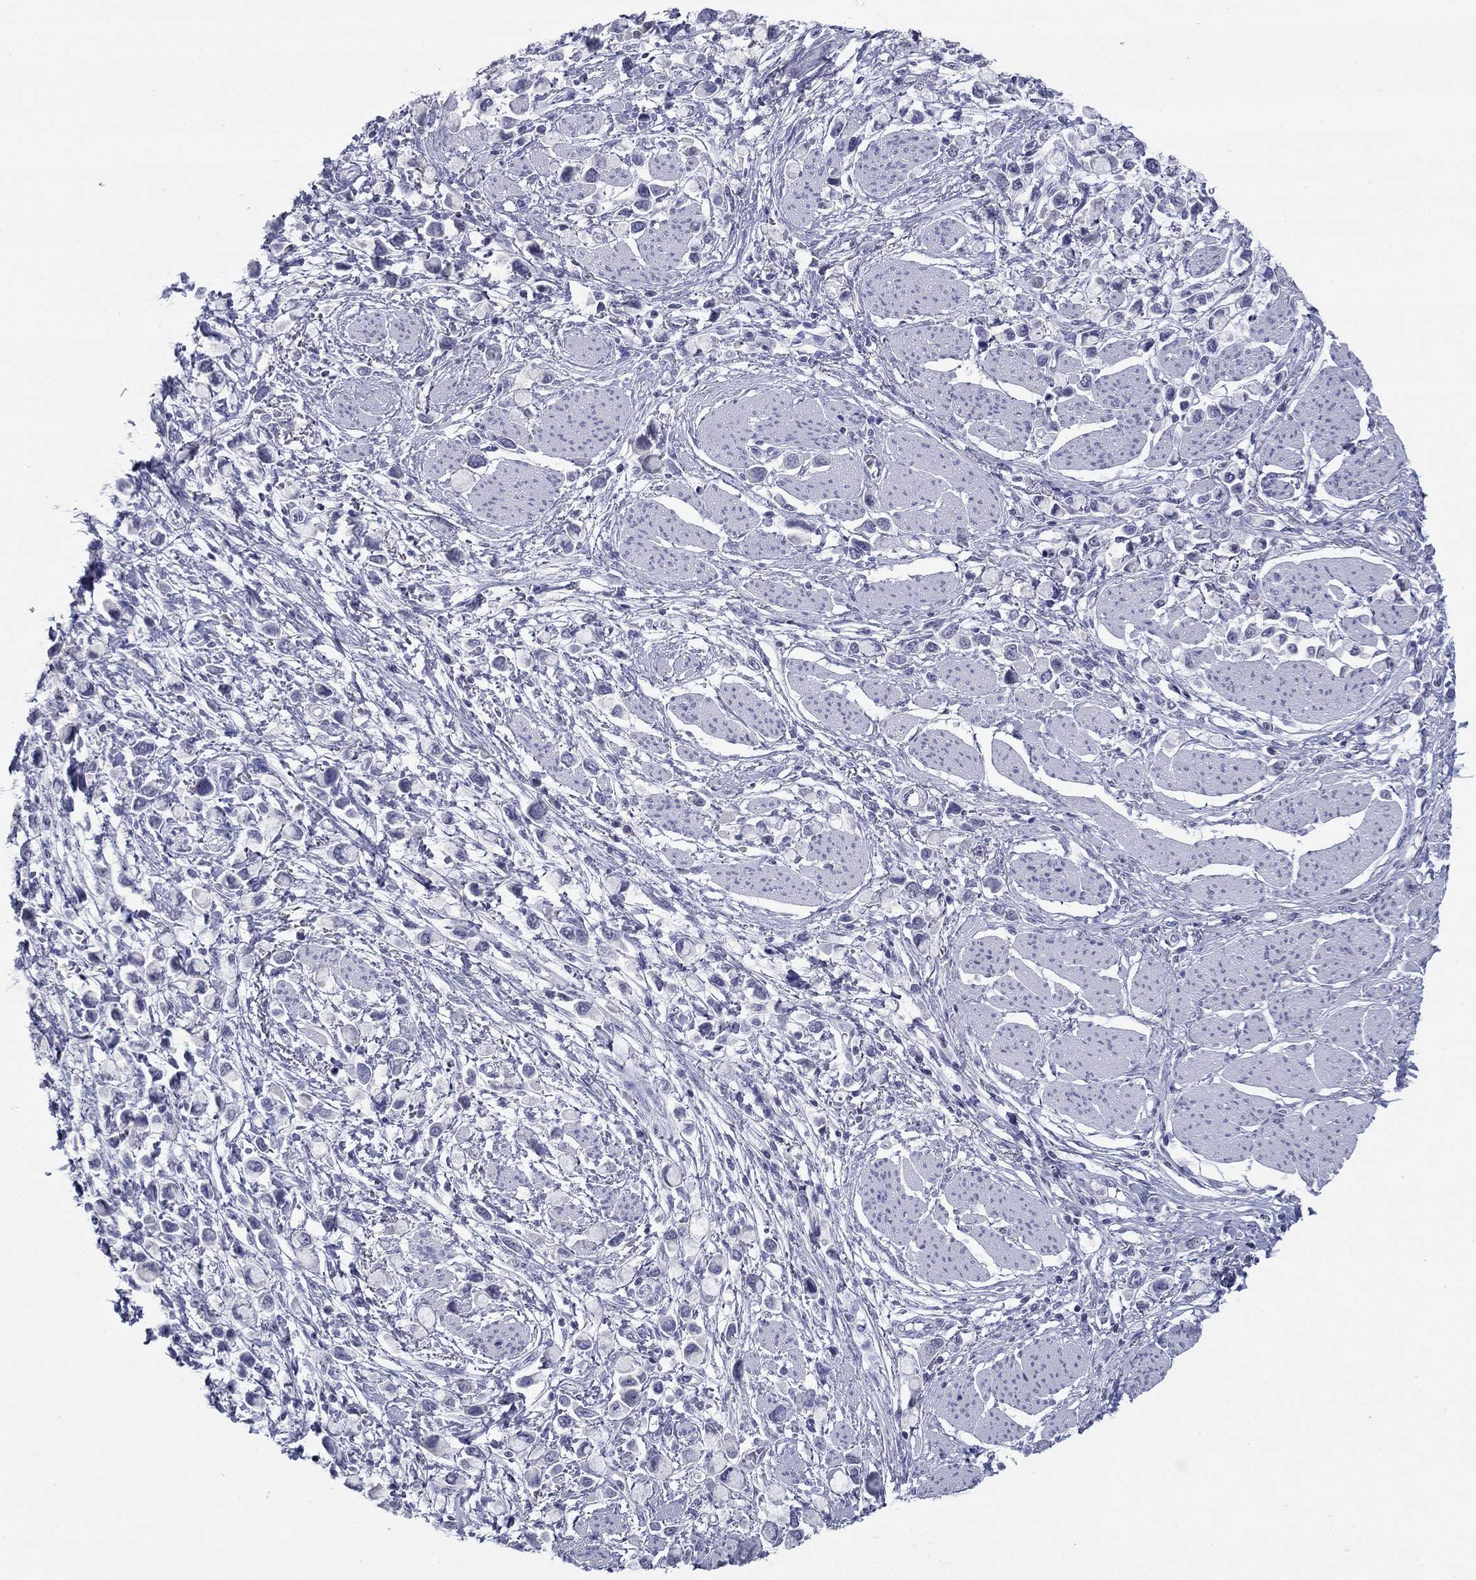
{"staining": {"intensity": "negative", "quantity": "none", "location": "none"}, "tissue": "stomach cancer", "cell_type": "Tumor cells", "image_type": "cancer", "snomed": [{"axis": "morphology", "description": "Adenocarcinoma, NOS"}, {"axis": "topography", "description": "Stomach"}], "caption": "Human stomach adenocarcinoma stained for a protein using immunohistochemistry exhibits no positivity in tumor cells.", "gene": "KRT75", "patient": {"sex": "female", "age": 81}}